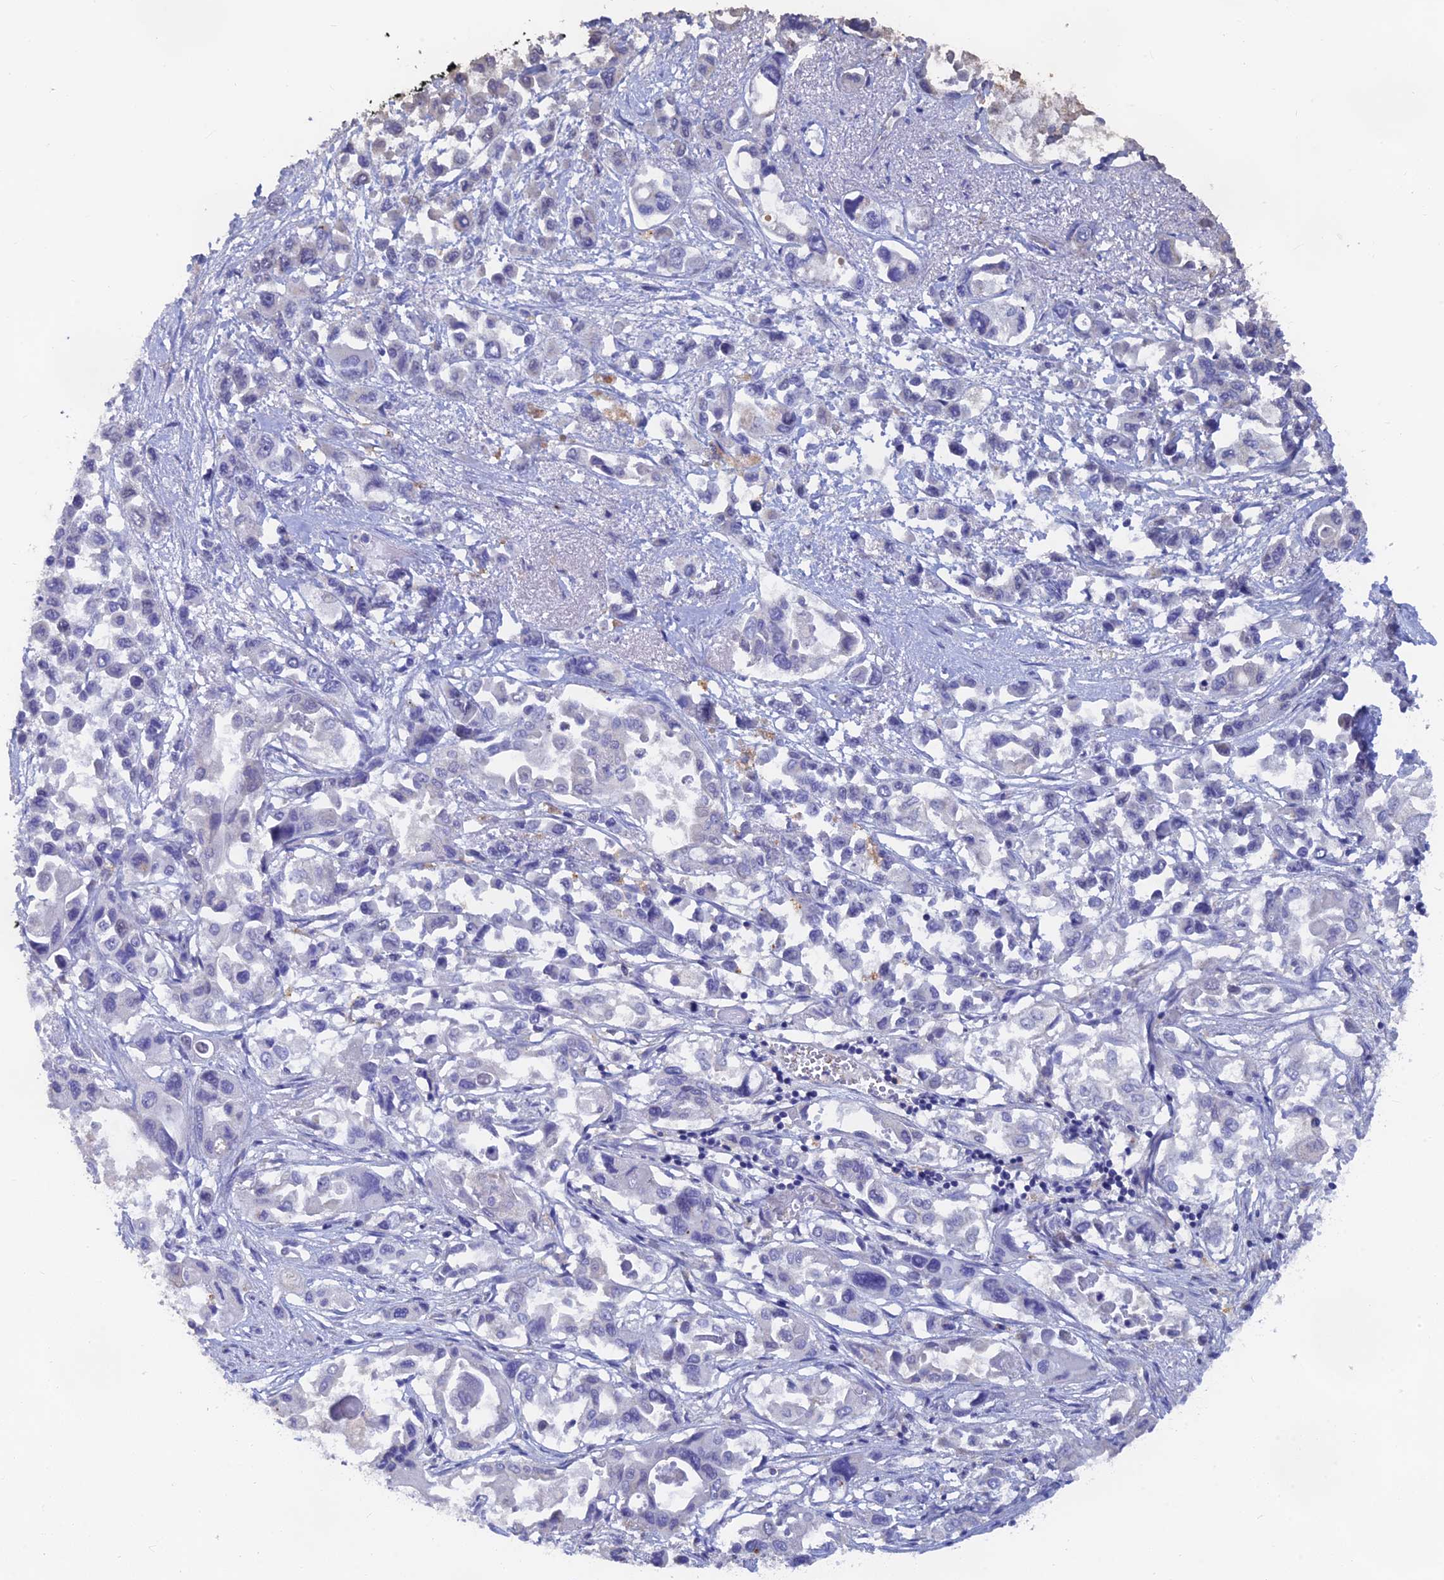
{"staining": {"intensity": "negative", "quantity": "none", "location": "none"}, "tissue": "pancreatic cancer", "cell_type": "Tumor cells", "image_type": "cancer", "snomed": [{"axis": "morphology", "description": "Adenocarcinoma, NOS"}, {"axis": "topography", "description": "Pancreas"}], "caption": "The immunohistochemistry (IHC) histopathology image has no significant staining in tumor cells of adenocarcinoma (pancreatic) tissue.", "gene": "LRIF1", "patient": {"sex": "male", "age": 92}}